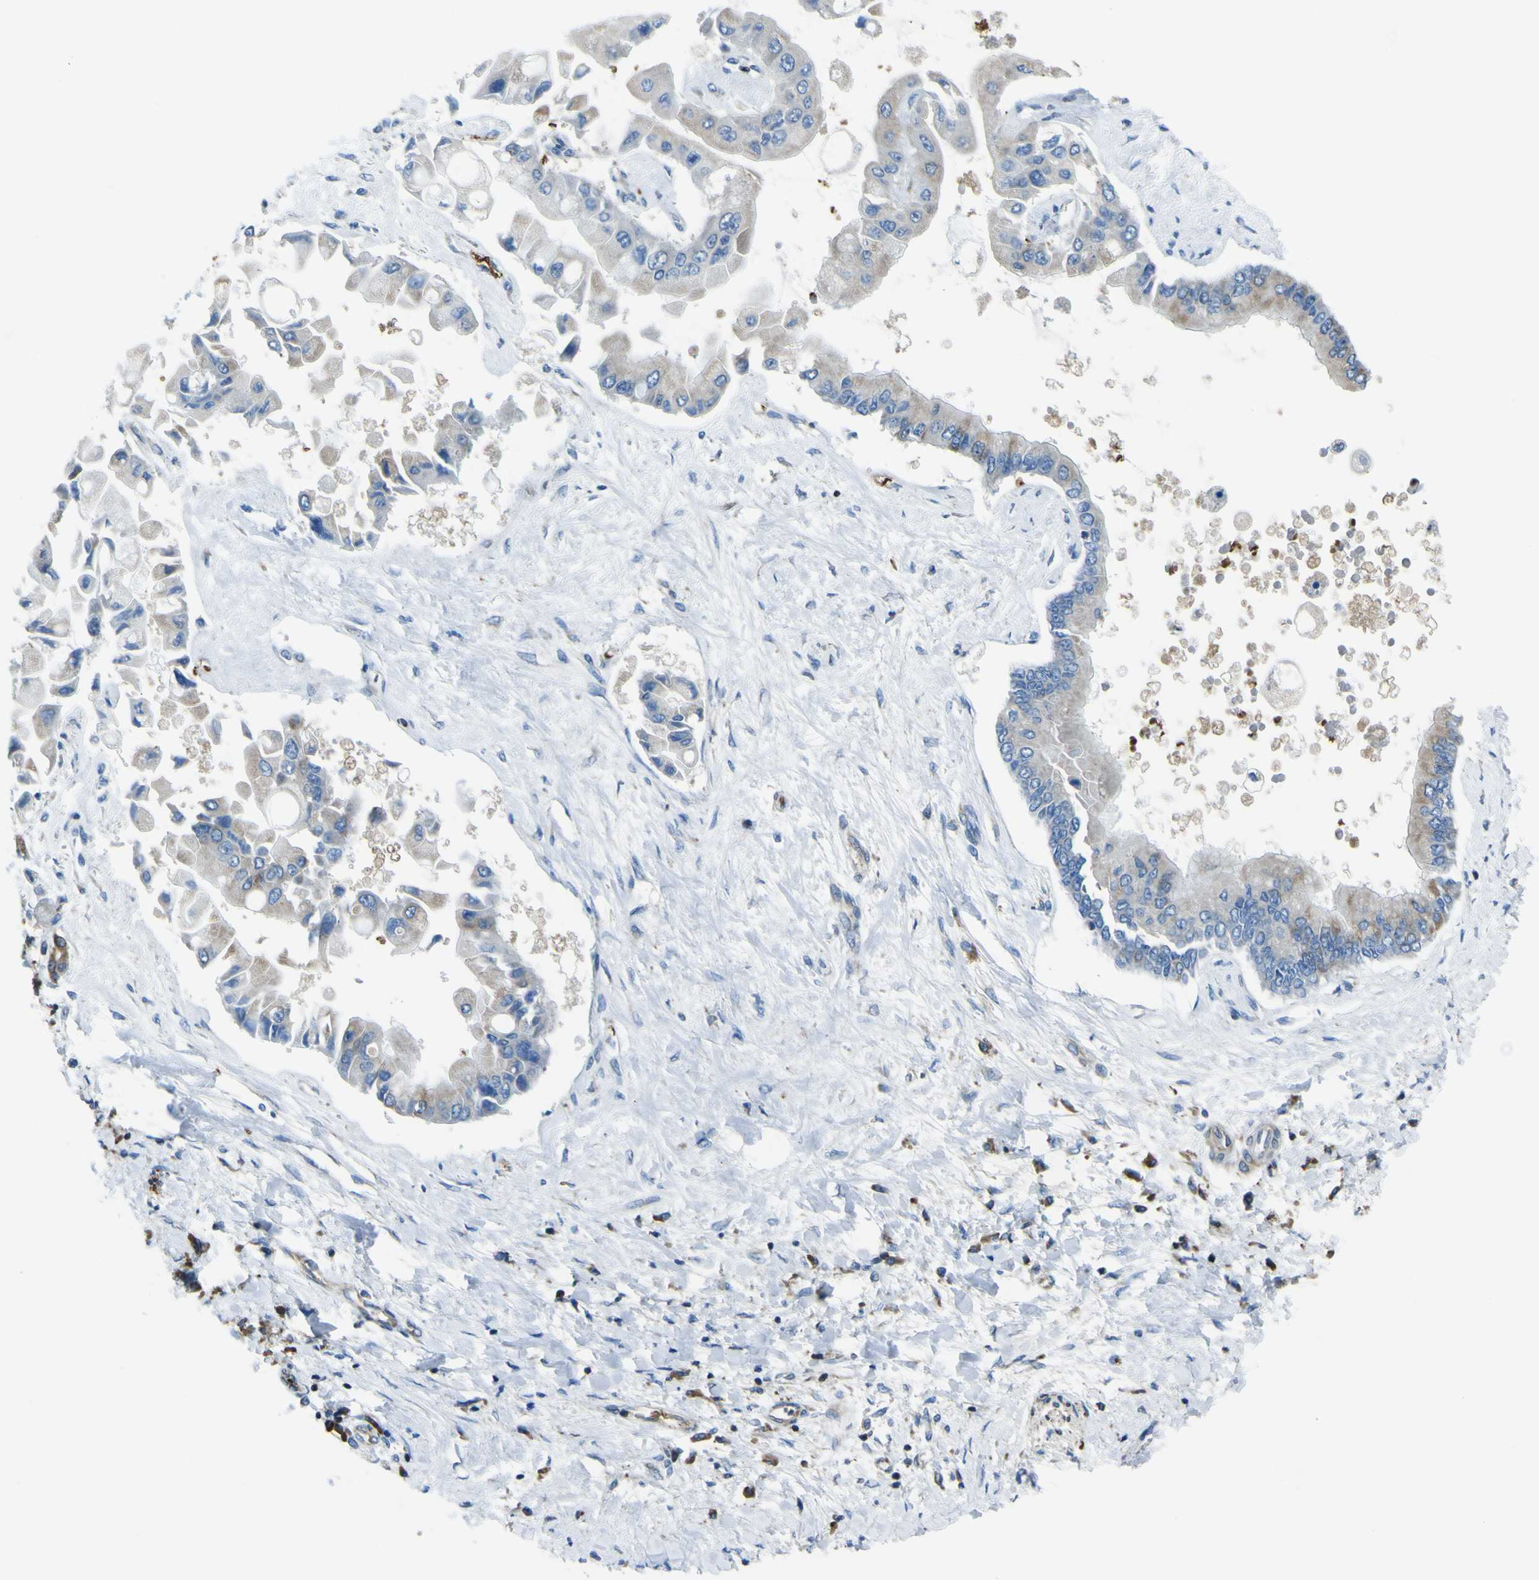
{"staining": {"intensity": "moderate", "quantity": ">75%", "location": "cytoplasmic/membranous"}, "tissue": "liver cancer", "cell_type": "Tumor cells", "image_type": "cancer", "snomed": [{"axis": "morphology", "description": "Cholangiocarcinoma"}, {"axis": "topography", "description": "Liver"}], "caption": "A photomicrograph of liver cholangiocarcinoma stained for a protein displays moderate cytoplasmic/membranous brown staining in tumor cells. (DAB (3,3'-diaminobenzidine) IHC with brightfield microscopy, high magnification).", "gene": "STIM1", "patient": {"sex": "male", "age": 50}}